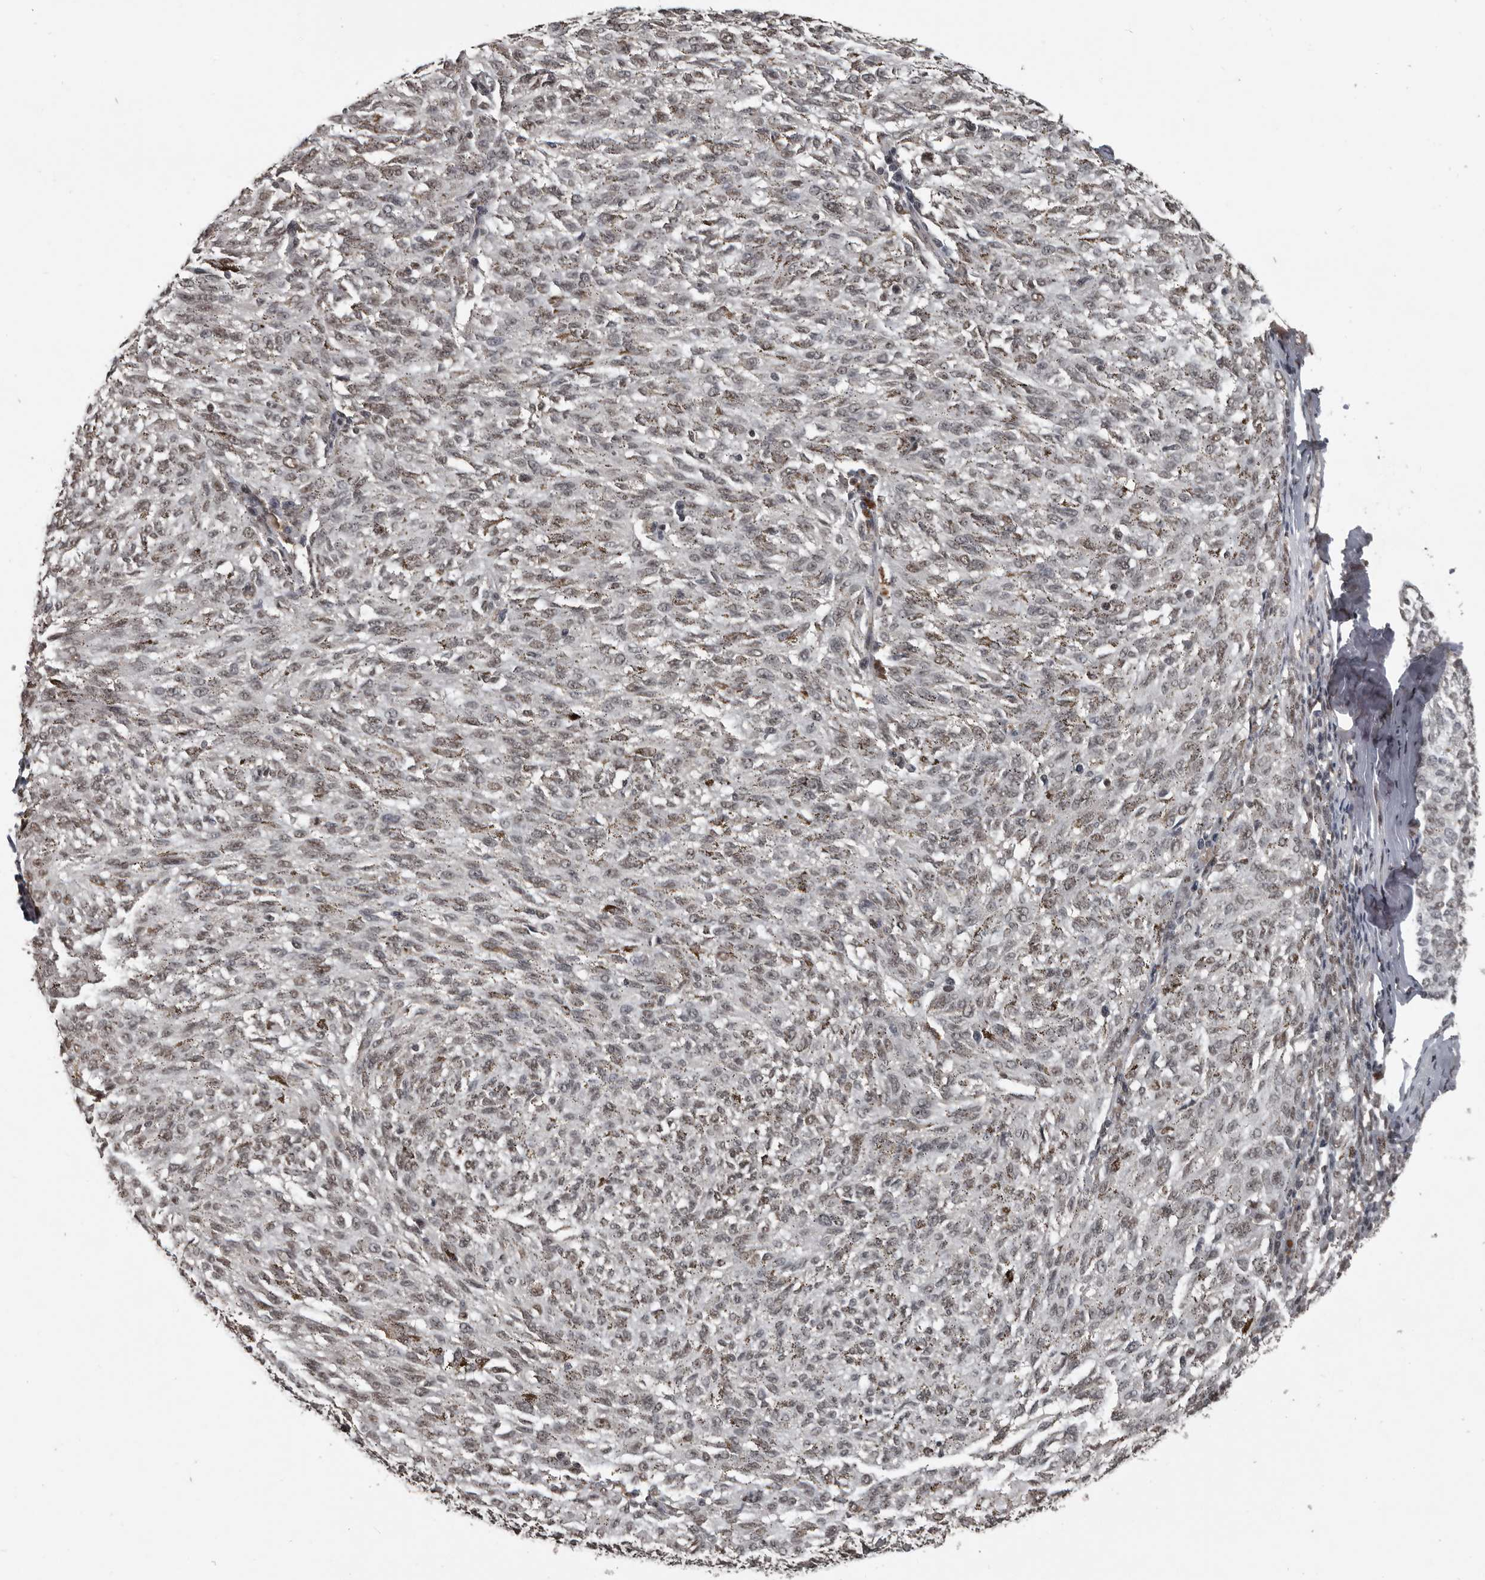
{"staining": {"intensity": "weak", "quantity": ">75%", "location": "nuclear"}, "tissue": "melanoma", "cell_type": "Tumor cells", "image_type": "cancer", "snomed": [{"axis": "morphology", "description": "Malignant melanoma, NOS"}, {"axis": "topography", "description": "Skin"}], "caption": "About >75% of tumor cells in human melanoma show weak nuclear protein staining as visualized by brown immunohistochemical staining.", "gene": "CHD1L", "patient": {"sex": "female", "age": 72}}